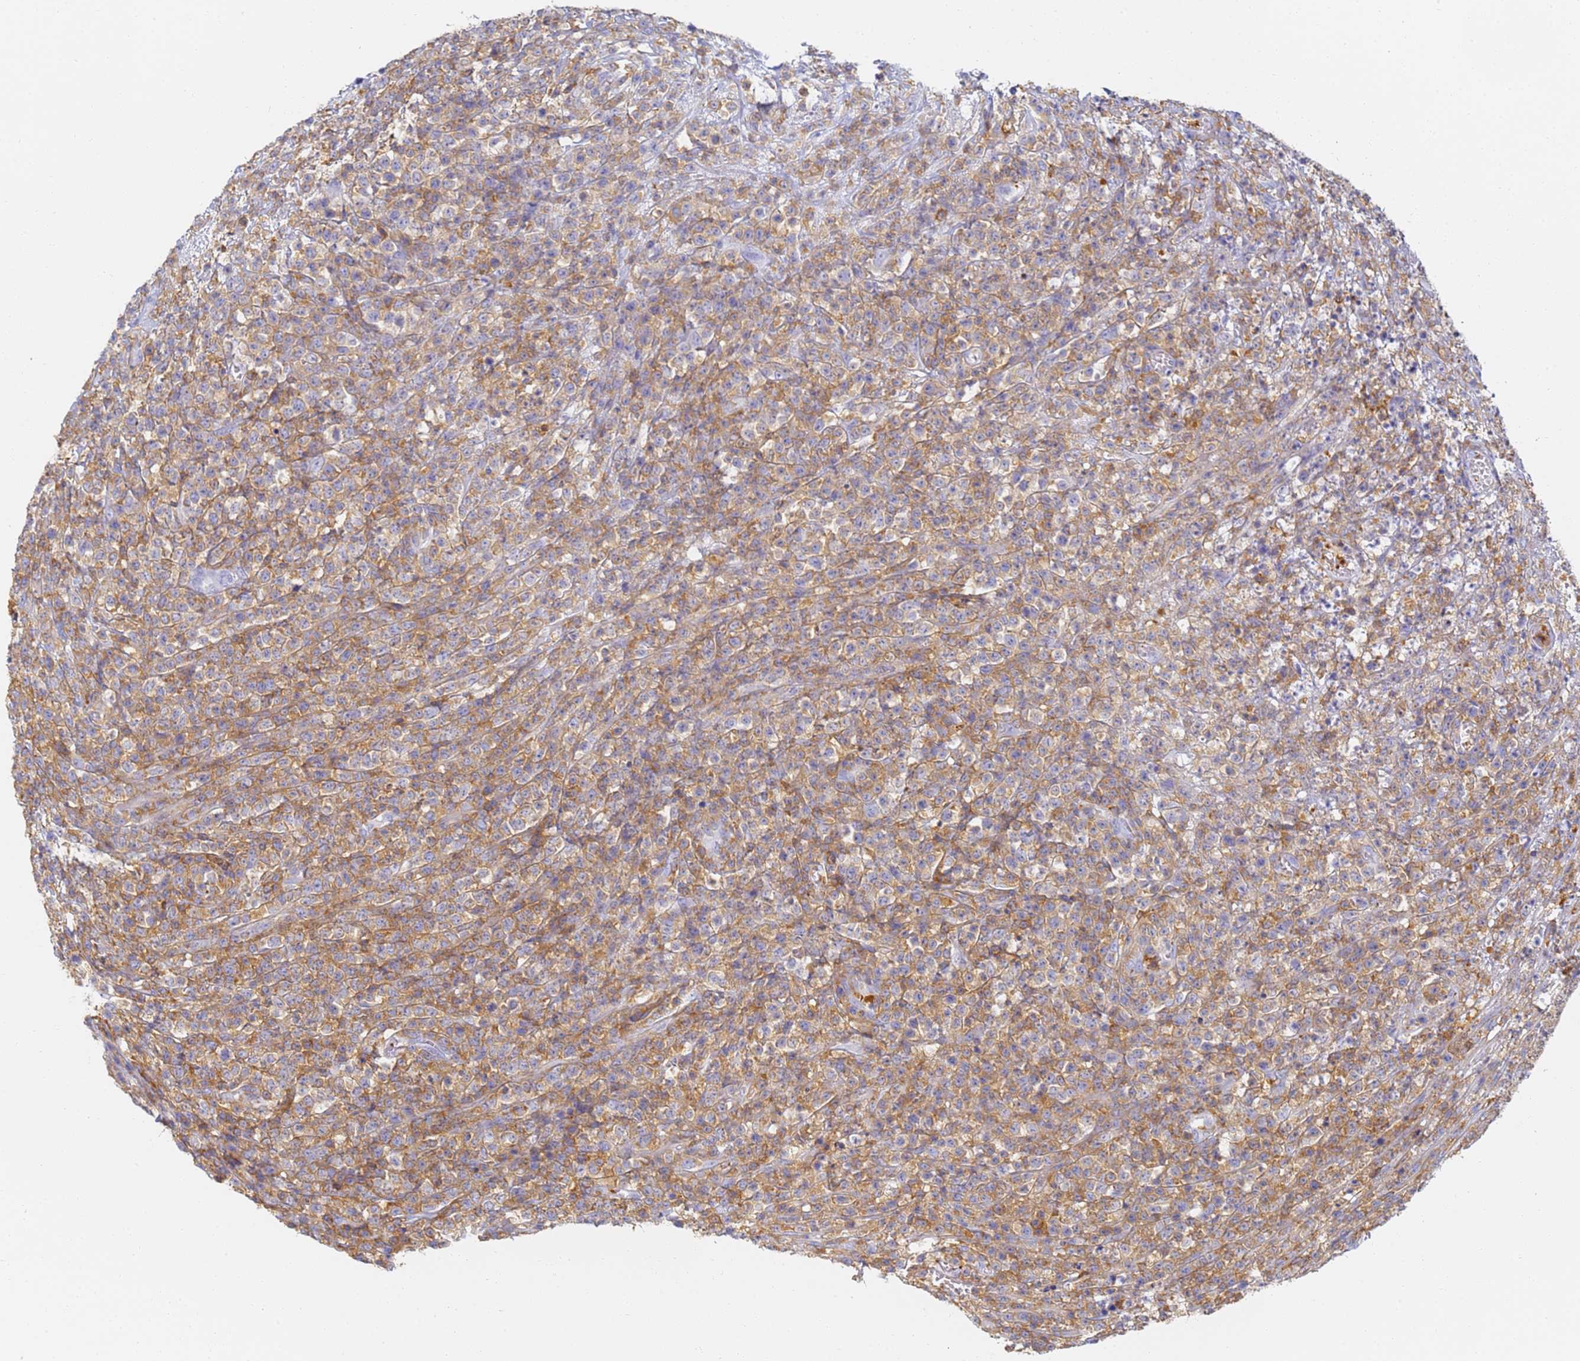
{"staining": {"intensity": "moderate", "quantity": ">75%", "location": "cytoplasmic/membranous"}, "tissue": "lymphoma", "cell_type": "Tumor cells", "image_type": "cancer", "snomed": [{"axis": "morphology", "description": "Malignant lymphoma, non-Hodgkin's type, High grade"}, {"axis": "topography", "description": "Colon"}], "caption": "Immunohistochemistry (IHC) of human malignant lymphoma, non-Hodgkin's type (high-grade) shows medium levels of moderate cytoplasmic/membranous positivity in about >75% of tumor cells.", "gene": "BIN2", "patient": {"sex": "female", "age": 53}}